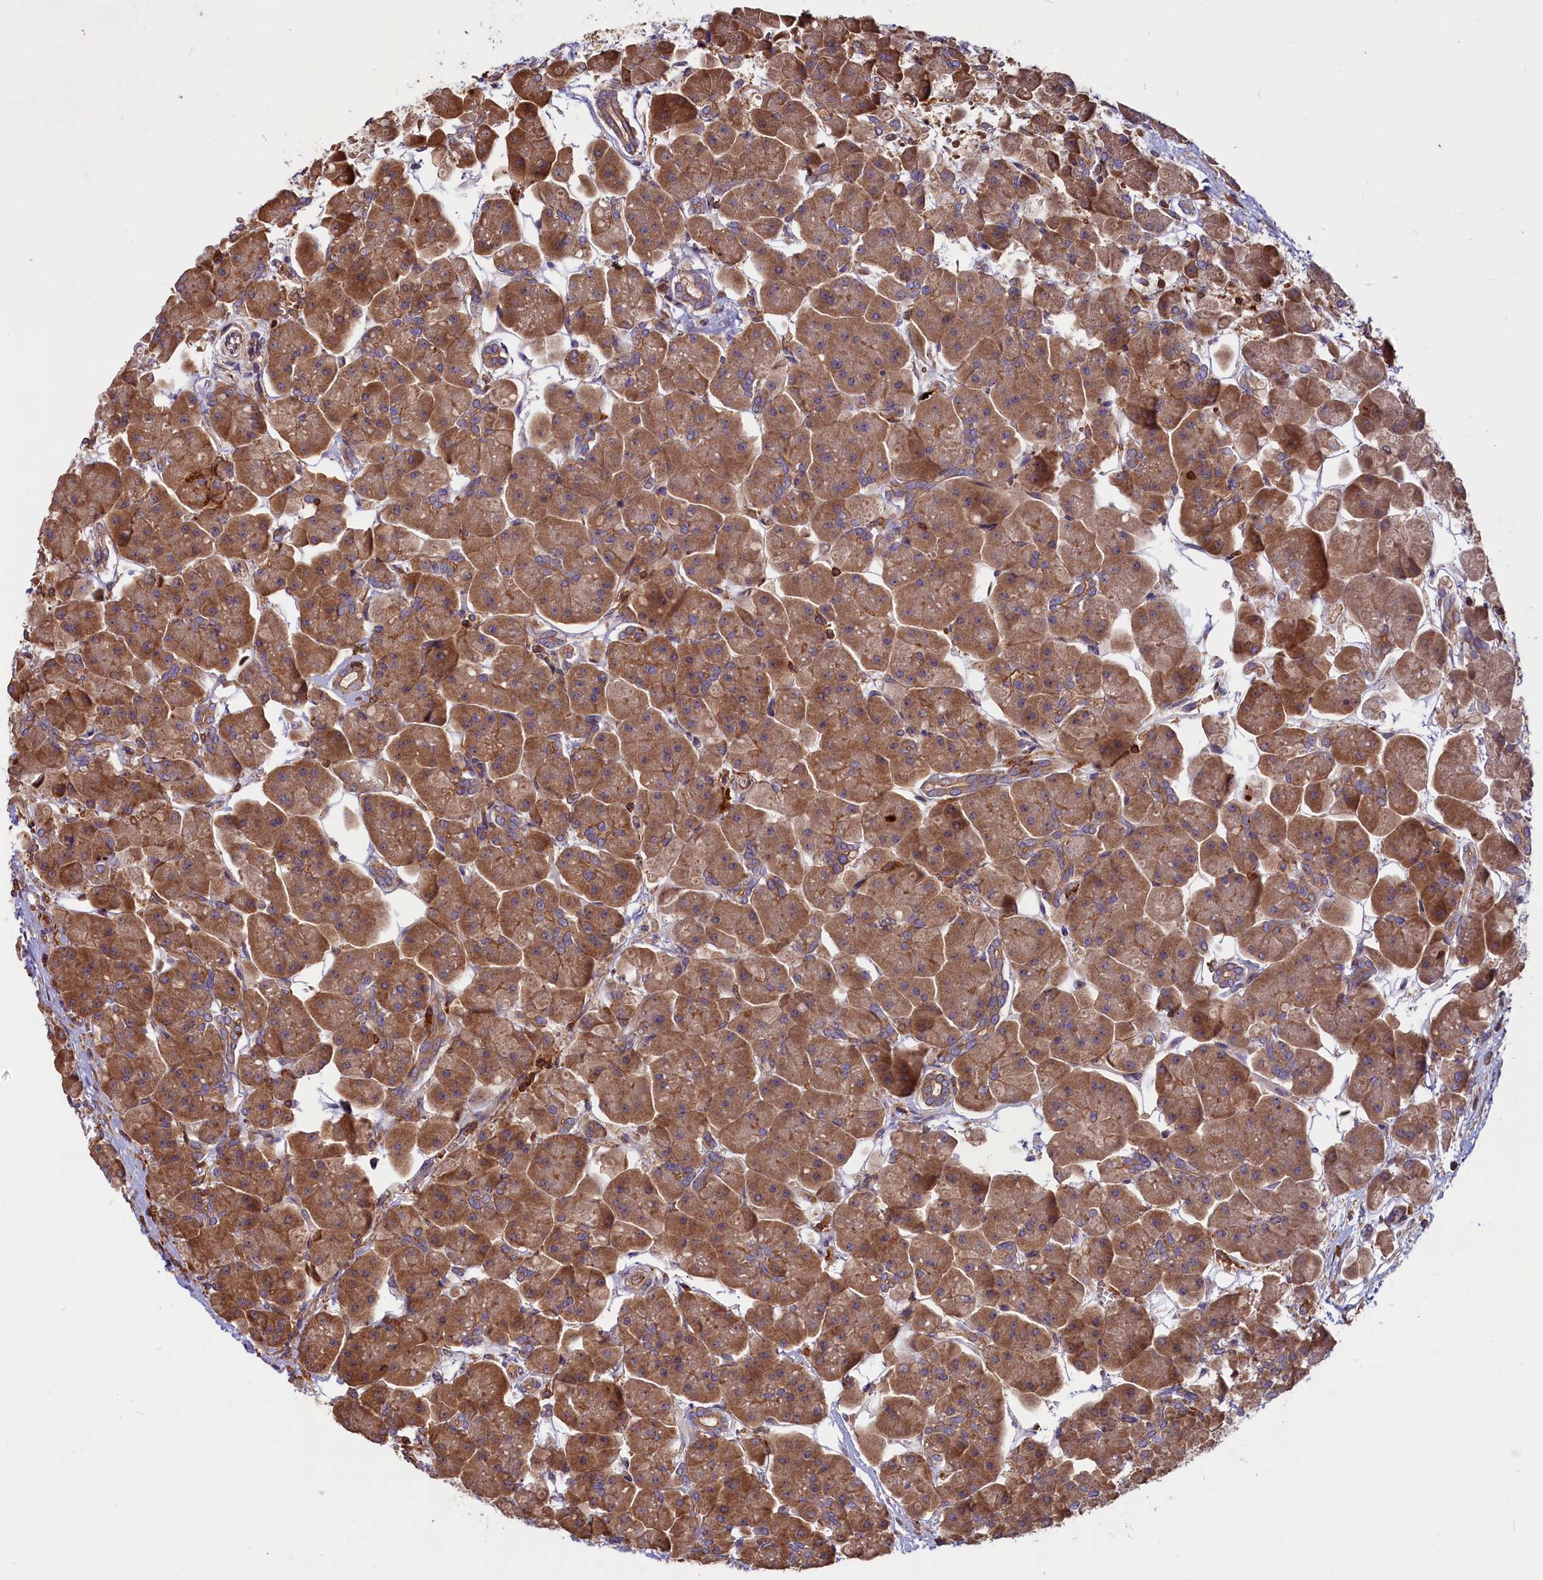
{"staining": {"intensity": "moderate", "quantity": ">75%", "location": "cytoplasmic/membranous"}, "tissue": "pancreas", "cell_type": "Exocrine glandular cells", "image_type": "normal", "snomed": [{"axis": "morphology", "description": "Normal tissue, NOS"}, {"axis": "topography", "description": "Pancreas"}], "caption": "DAB immunohistochemical staining of unremarkable pancreas reveals moderate cytoplasmic/membranous protein staining in about >75% of exocrine glandular cells. Immunohistochemistry (ihc) stains the protein in brown and the nuclei are stained blue.", "gene": "MYO9B", "patient": {"sex": "male", "age": 66}}